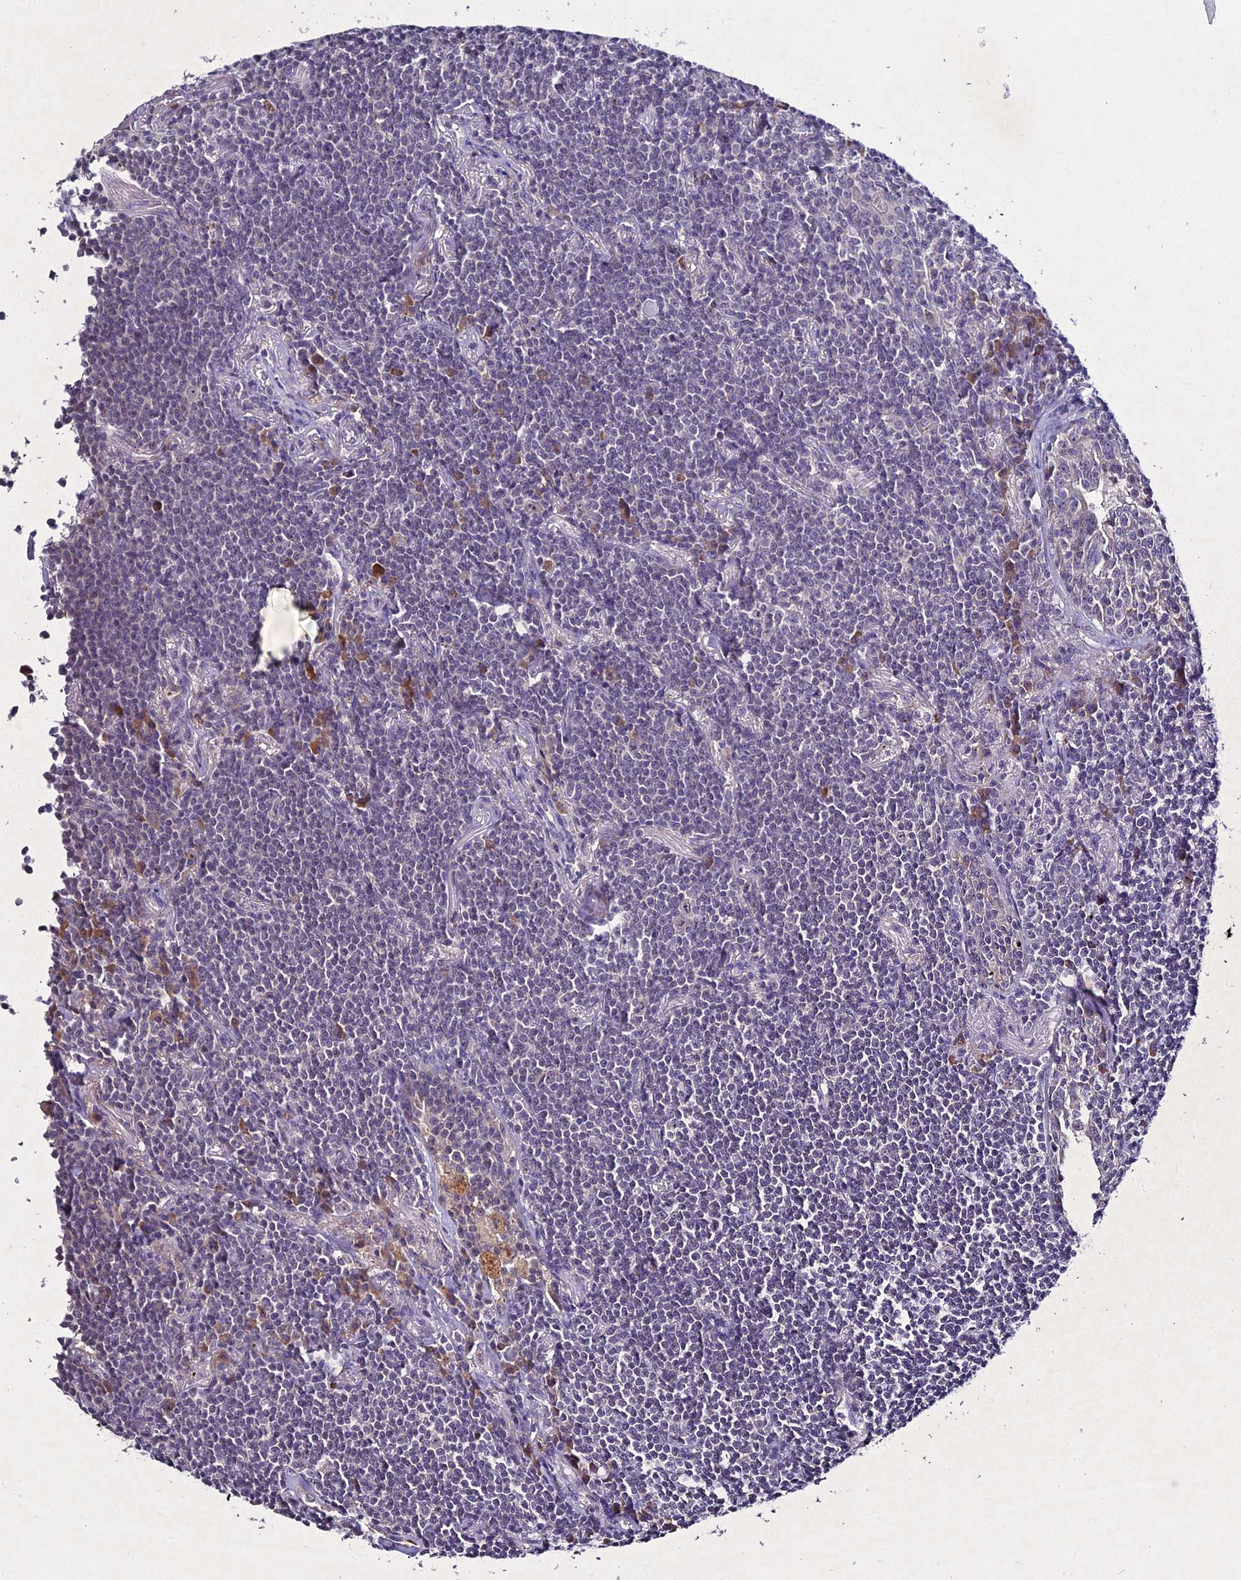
{"staining": {"intensity": "negative", "quantity": "none", "location": "none"}, "tissue": "lymphoma", "cell_type": "Tumor cells", "image_type": "cancer", "snomed": [{"axis": "morphology", "description": "Malignant lymphoma, non-Hodgkin's type, Low grade"}, {"axis": "topography", "description": "Lung"}], "caption": "High magnification brightfield microscopy of lymphoma stained with DAB (3,3'-diaminobenzidine) (brown) and counterstained with hematoxylin (blue): tumor cells show no significant expression.", "gene": "CHST5", "patient": {"sex": "female", "age": 71}}